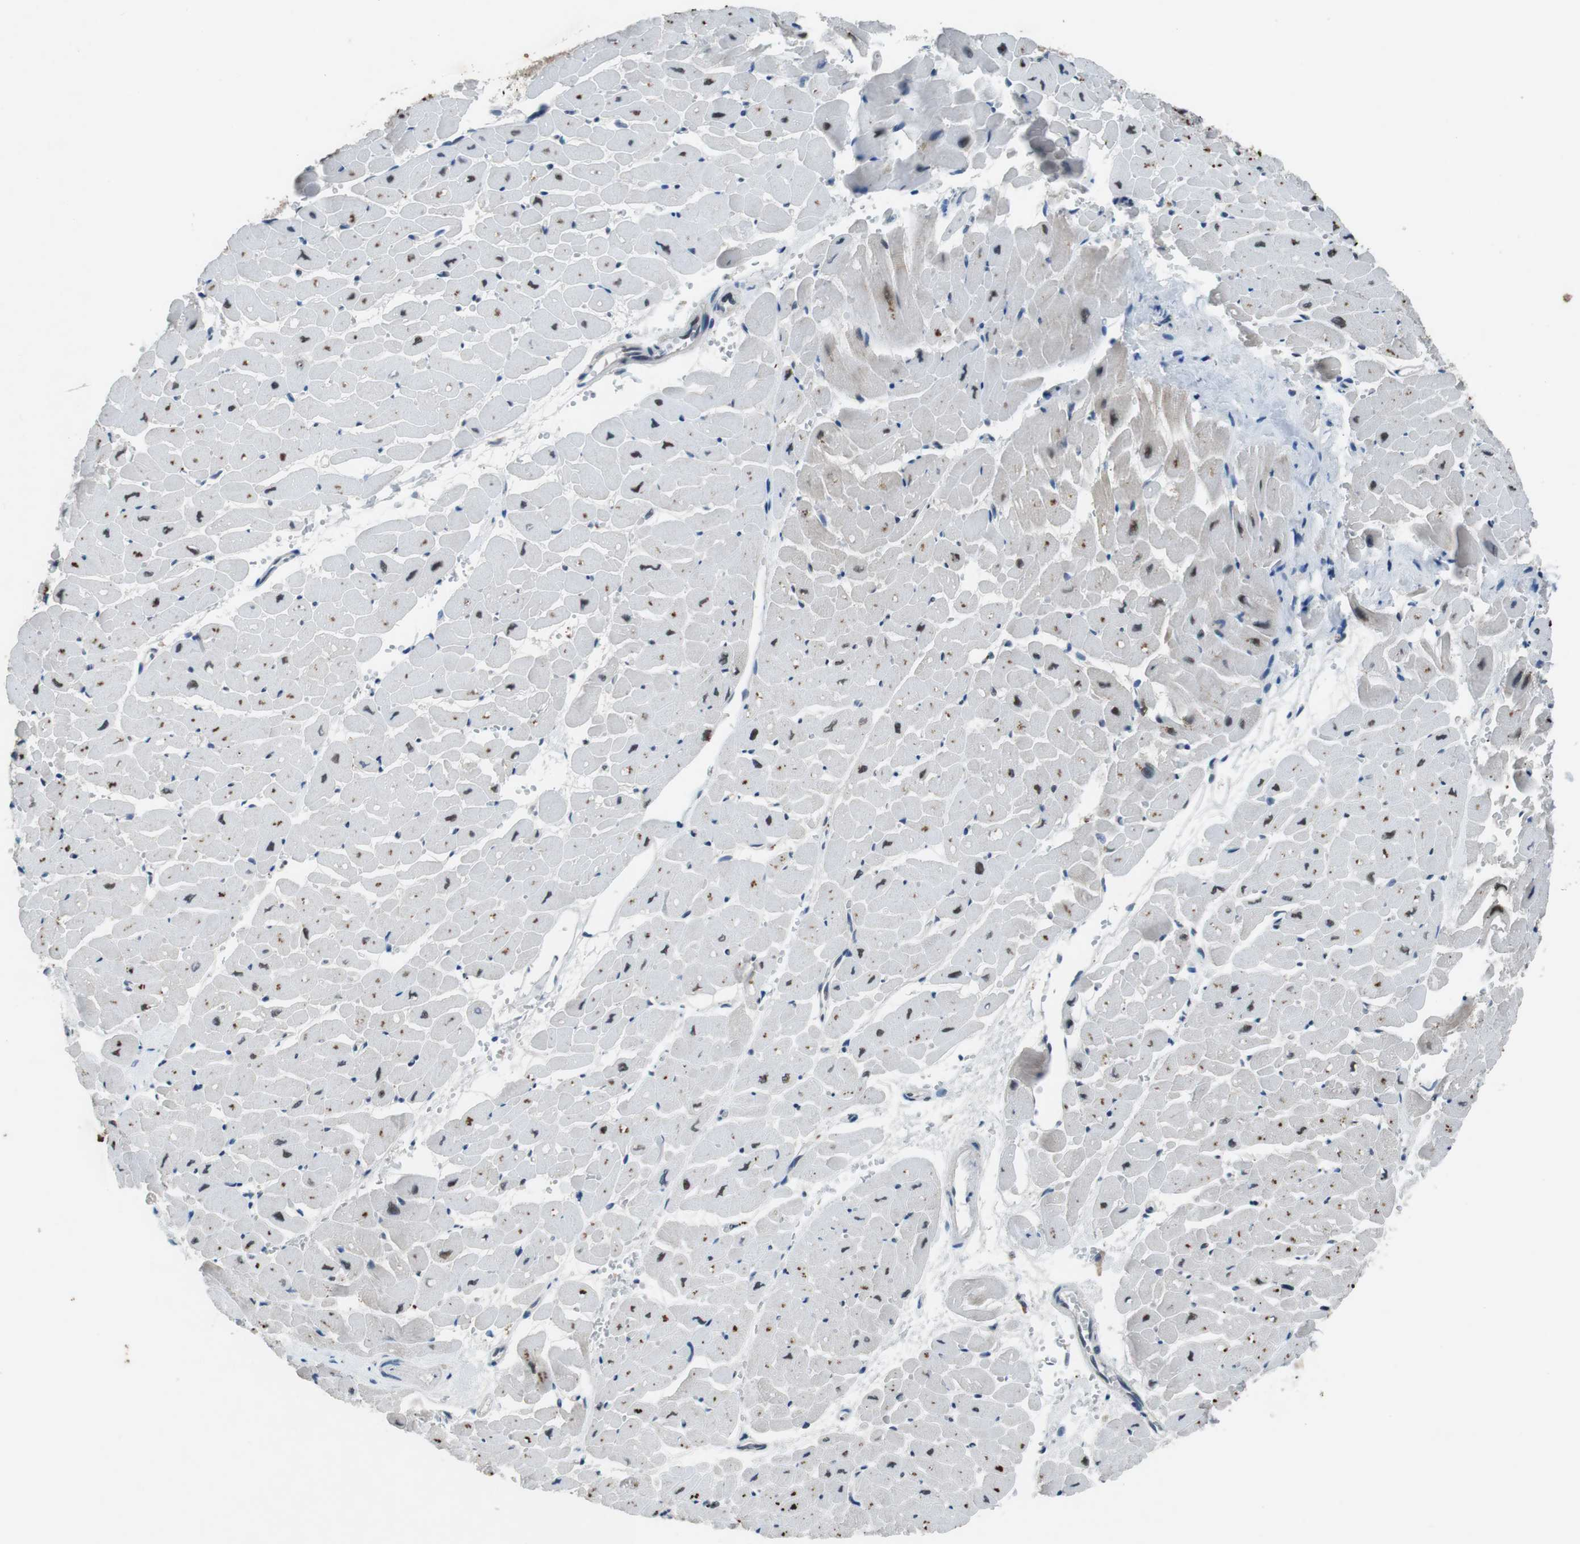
{"staining": {"intensity": "moderate", "quantity": "25%-75%", "location": "cytoplasmic/membranous"}, "tissue": "heart muscle", "cell_type": "Cardiomyocytes", "image_type": "normal", "snomed": [{"axis": "morphology", "description": "Normal tissue, NOS"}, {"axis": "topography", "description": "Heart"}], "caption": "Immunohistochemical staining of benign human heart muscle displays moderate cytoplasmic/membranous protein positivity in about 25%-75% of cardiomyocytes. (DAB (3,3'-diaminobenzidine) = brown stain, brightfield microscopy at high magnification).", "gene": "USP7", "patient": {"sex": "male", "age": 45}}